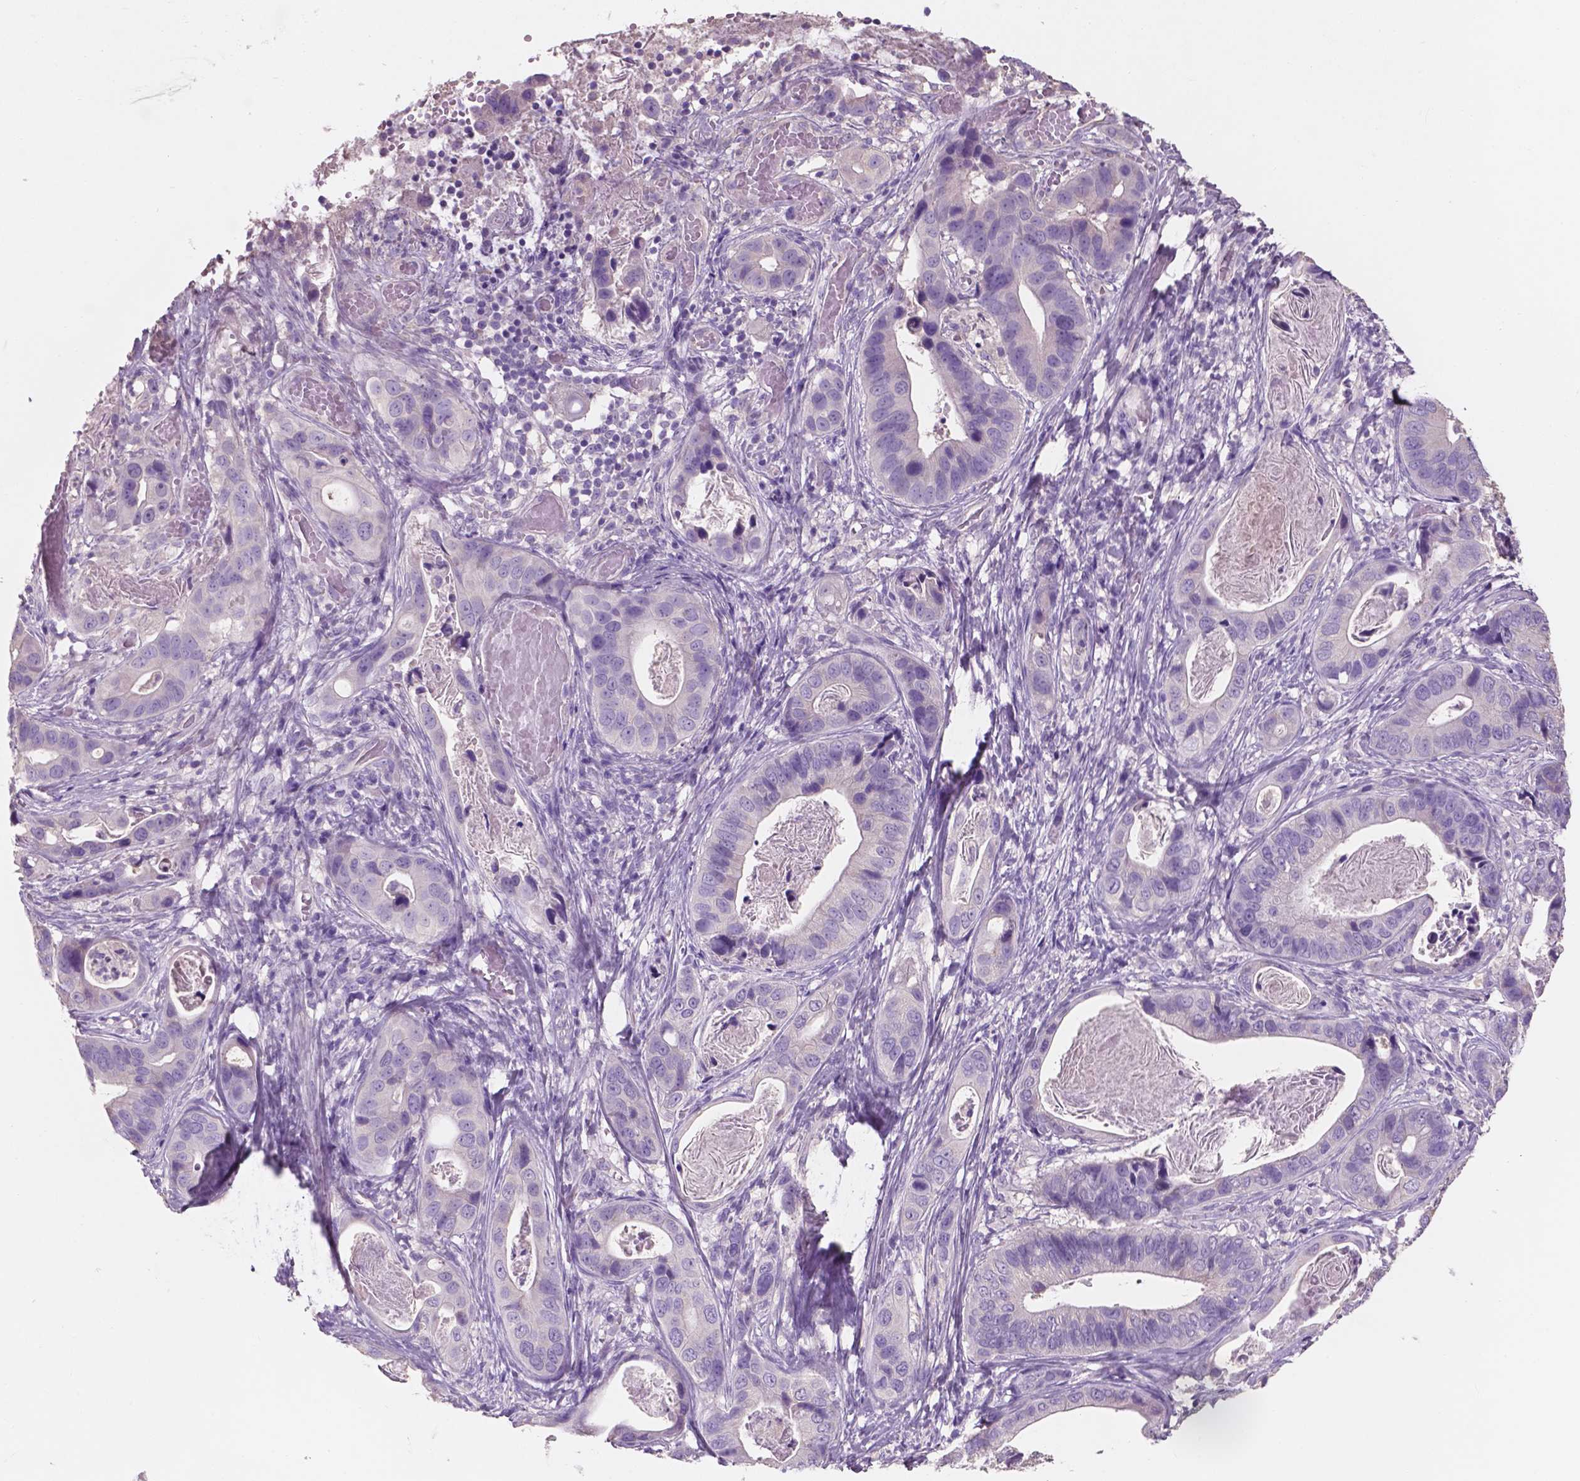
{"staining": {"intensity": "negative", "quantity": "none", "location": "none"}, "tissue": "stomach cancer", "cell_type": "Tumor cells", "image_type": "cancer", "snomed": [{"axis": "morphology", "description": "Adenocarcinoma, NOS"}, {"axis": "topography", "description": "Stomach"}], "caption": "Stomach cancer (adenocarcinoma) was stained to show a protein in brown. There is no significant positivity in tumor cells.", "gene": "SBSN", "patient": {"sex": "male", "age": 84}}